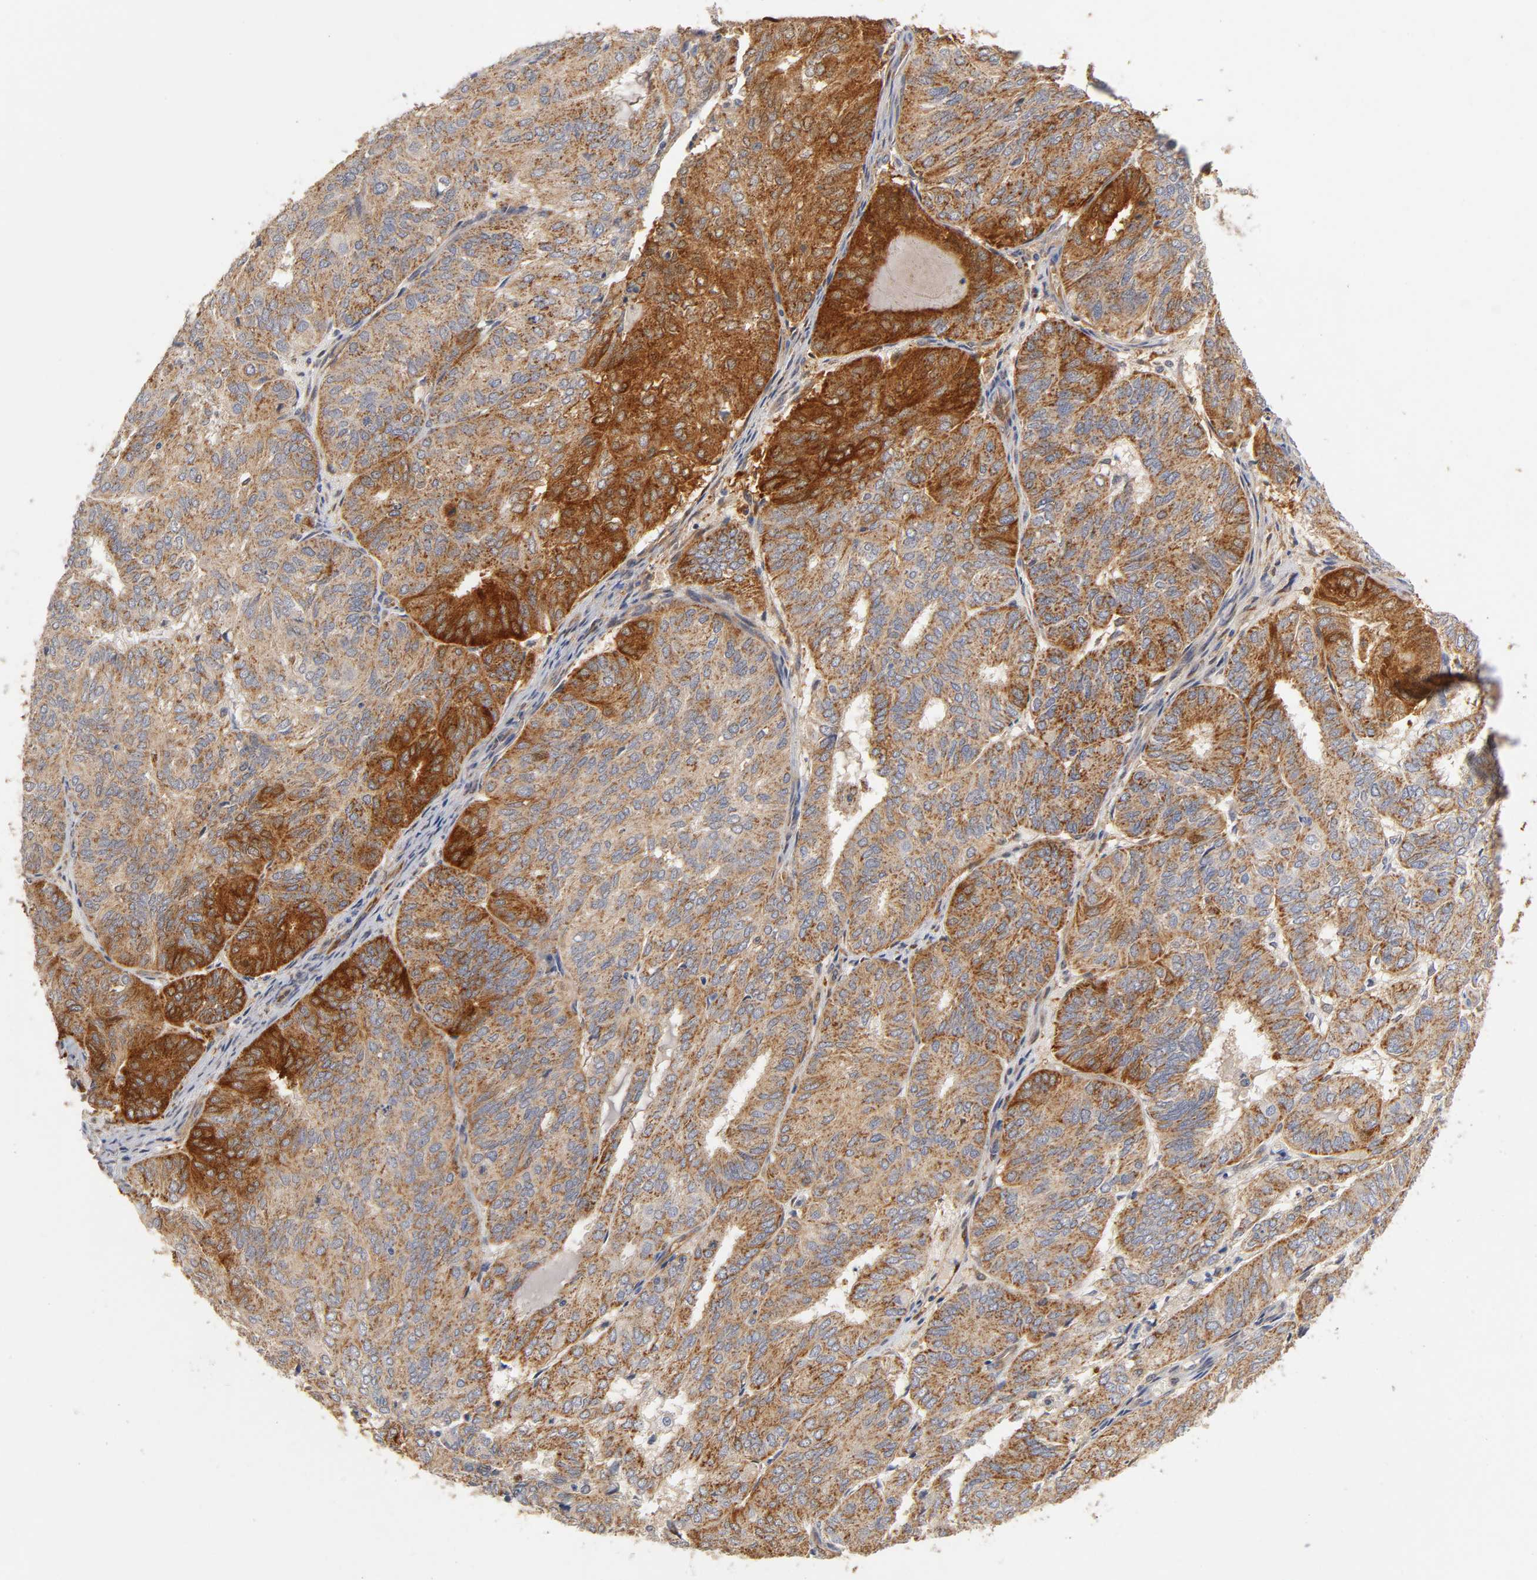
{"staining": {"intensity": "strong", "quantity": ">75%", "location": "cytoplasmic/membranous"}, "tissue": "endometrial cancer", "cell_type": "Tumor cells", "image_type": "cancer", "snomed": [{"axis": "morphology", "description": "Adenocarcinoma, NOS"}, {"axis": "topography", "description": "Uterus"}], "caption": "An image of adenocarcinoma (endometrial) stained for a protein displays strong cytoplasmic/membranous brown staining in tumor cells.", "gene": "ISG15", "patient": {"sex": "female", "age": 60}}